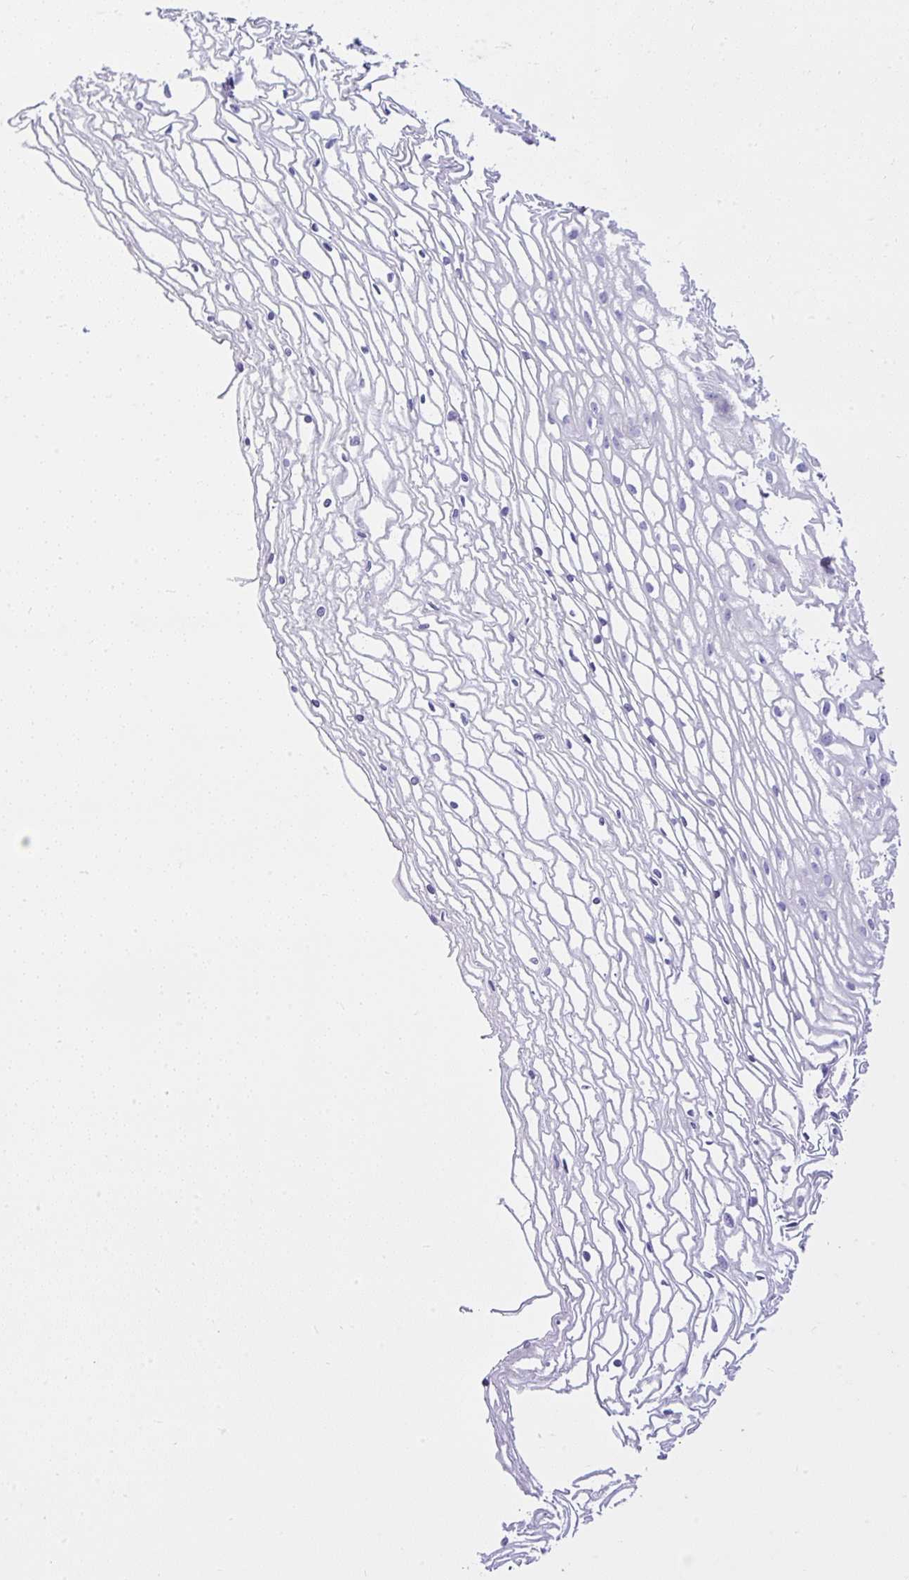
{"staining": {"intensity": "negative", "quantity": "none", "location": "none"}, "tissue": "cervix", "cell_type": "Glandular cells", "image_type": "normal", "snomed": [{"axis": "morphology", "description": "Normal tissue, NOS"}, {"axis": "topography", "description": "Cervix"}], "caption": "This is an immunohistochemistry (IHC) image of normal cervix. There is no staining in glandular cells.", "gene": "CCDC142", "patient": {"sex": "female", "age": 36}}